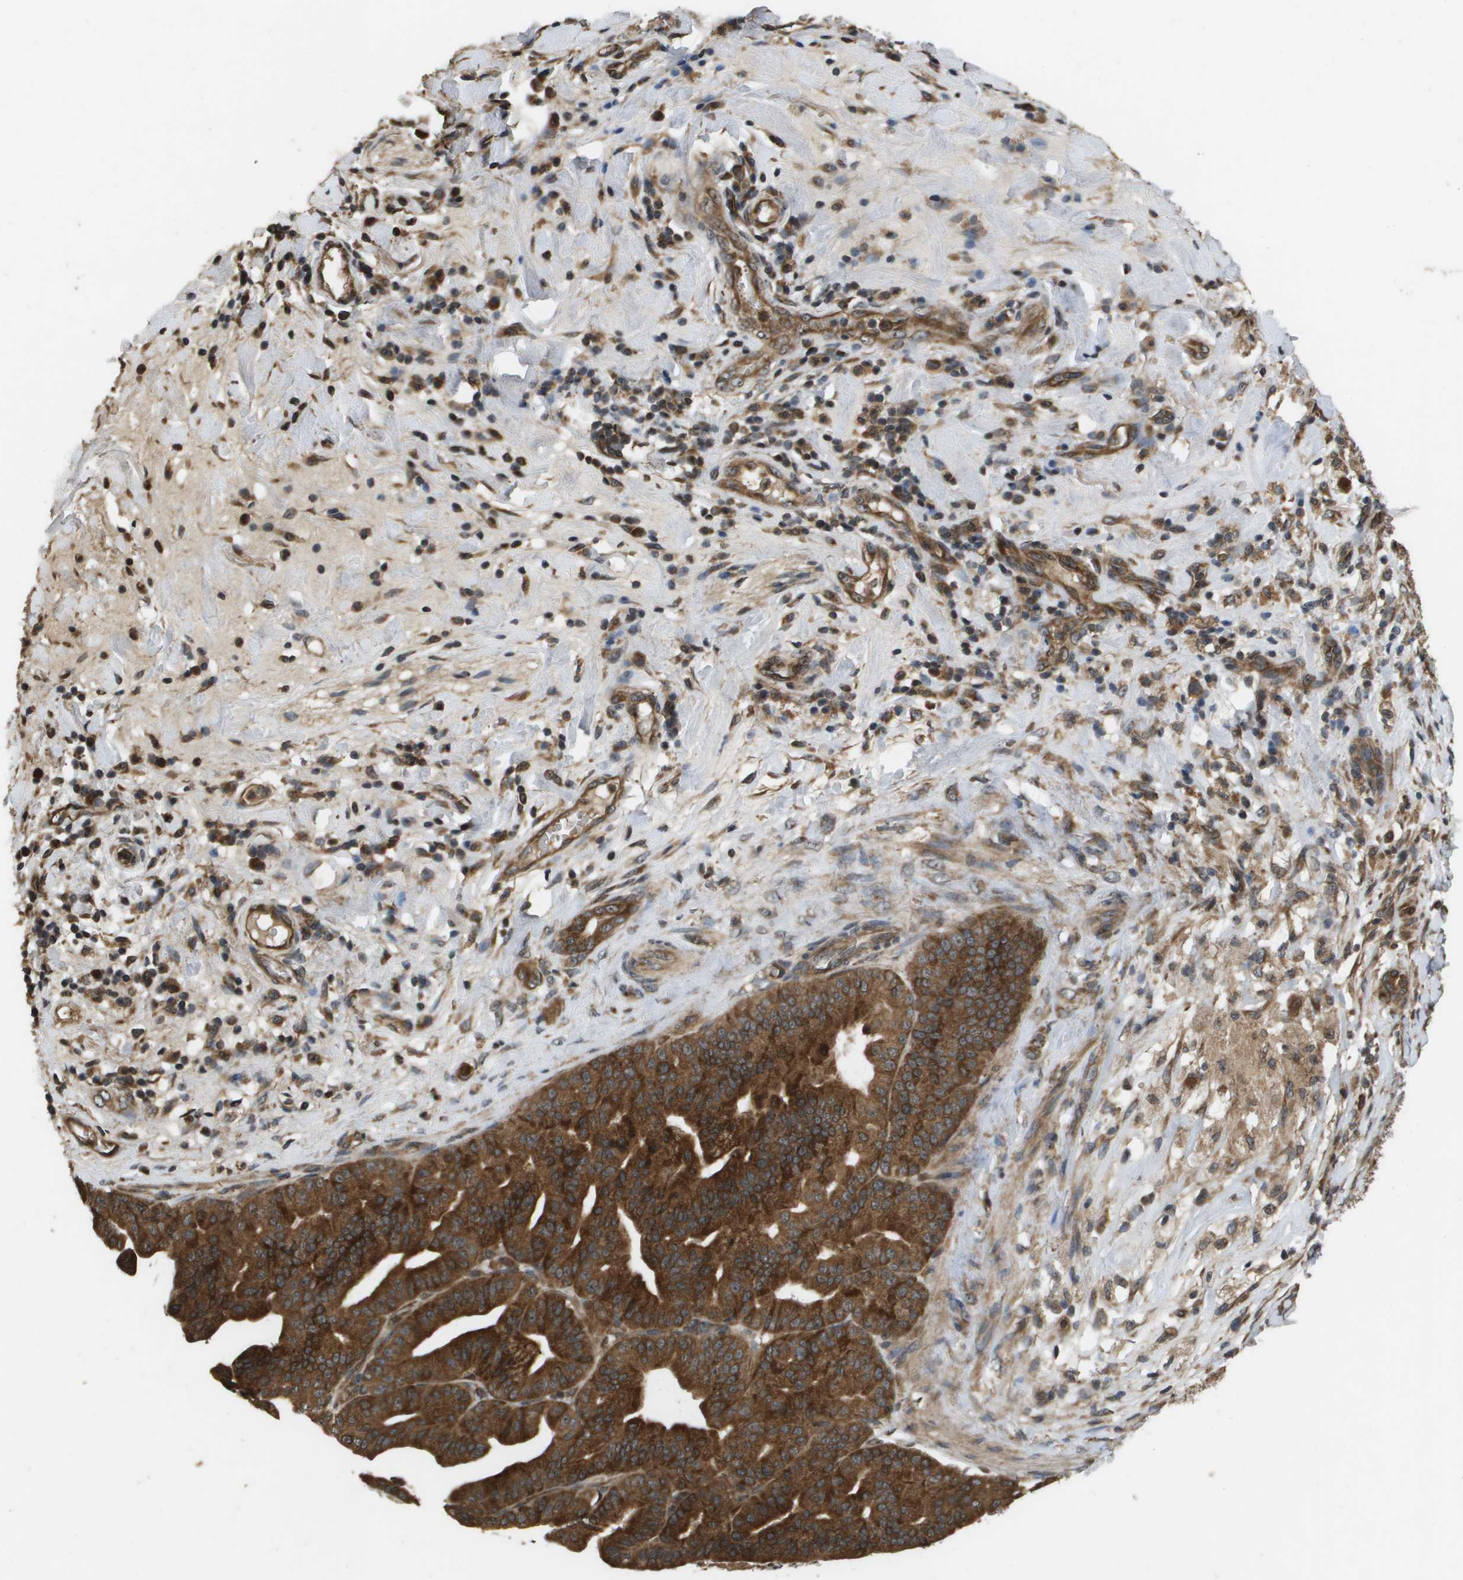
{"staining": {"intensity": "moderate", "quantity": ">75%", "location": "cytoplasmic/membranous"}, "tissue": "pancreatic cancer", "cell_type": "Tumor cells", "image_type": "cancer", "snomed": [{"axis": "morphology", "description": "Adenocarcinoma, NOS"}, {"axis": "topography", "description": "Pancreas"}], "caption": "This image displays IHC staining of pancreatic adenocarcinoma, with medium moderate cytoplasmic/membranous staining in approximately >75% of tumor cells.", "gene": "SPTLC1", "patient": {"sex": "male", "age": 63}}